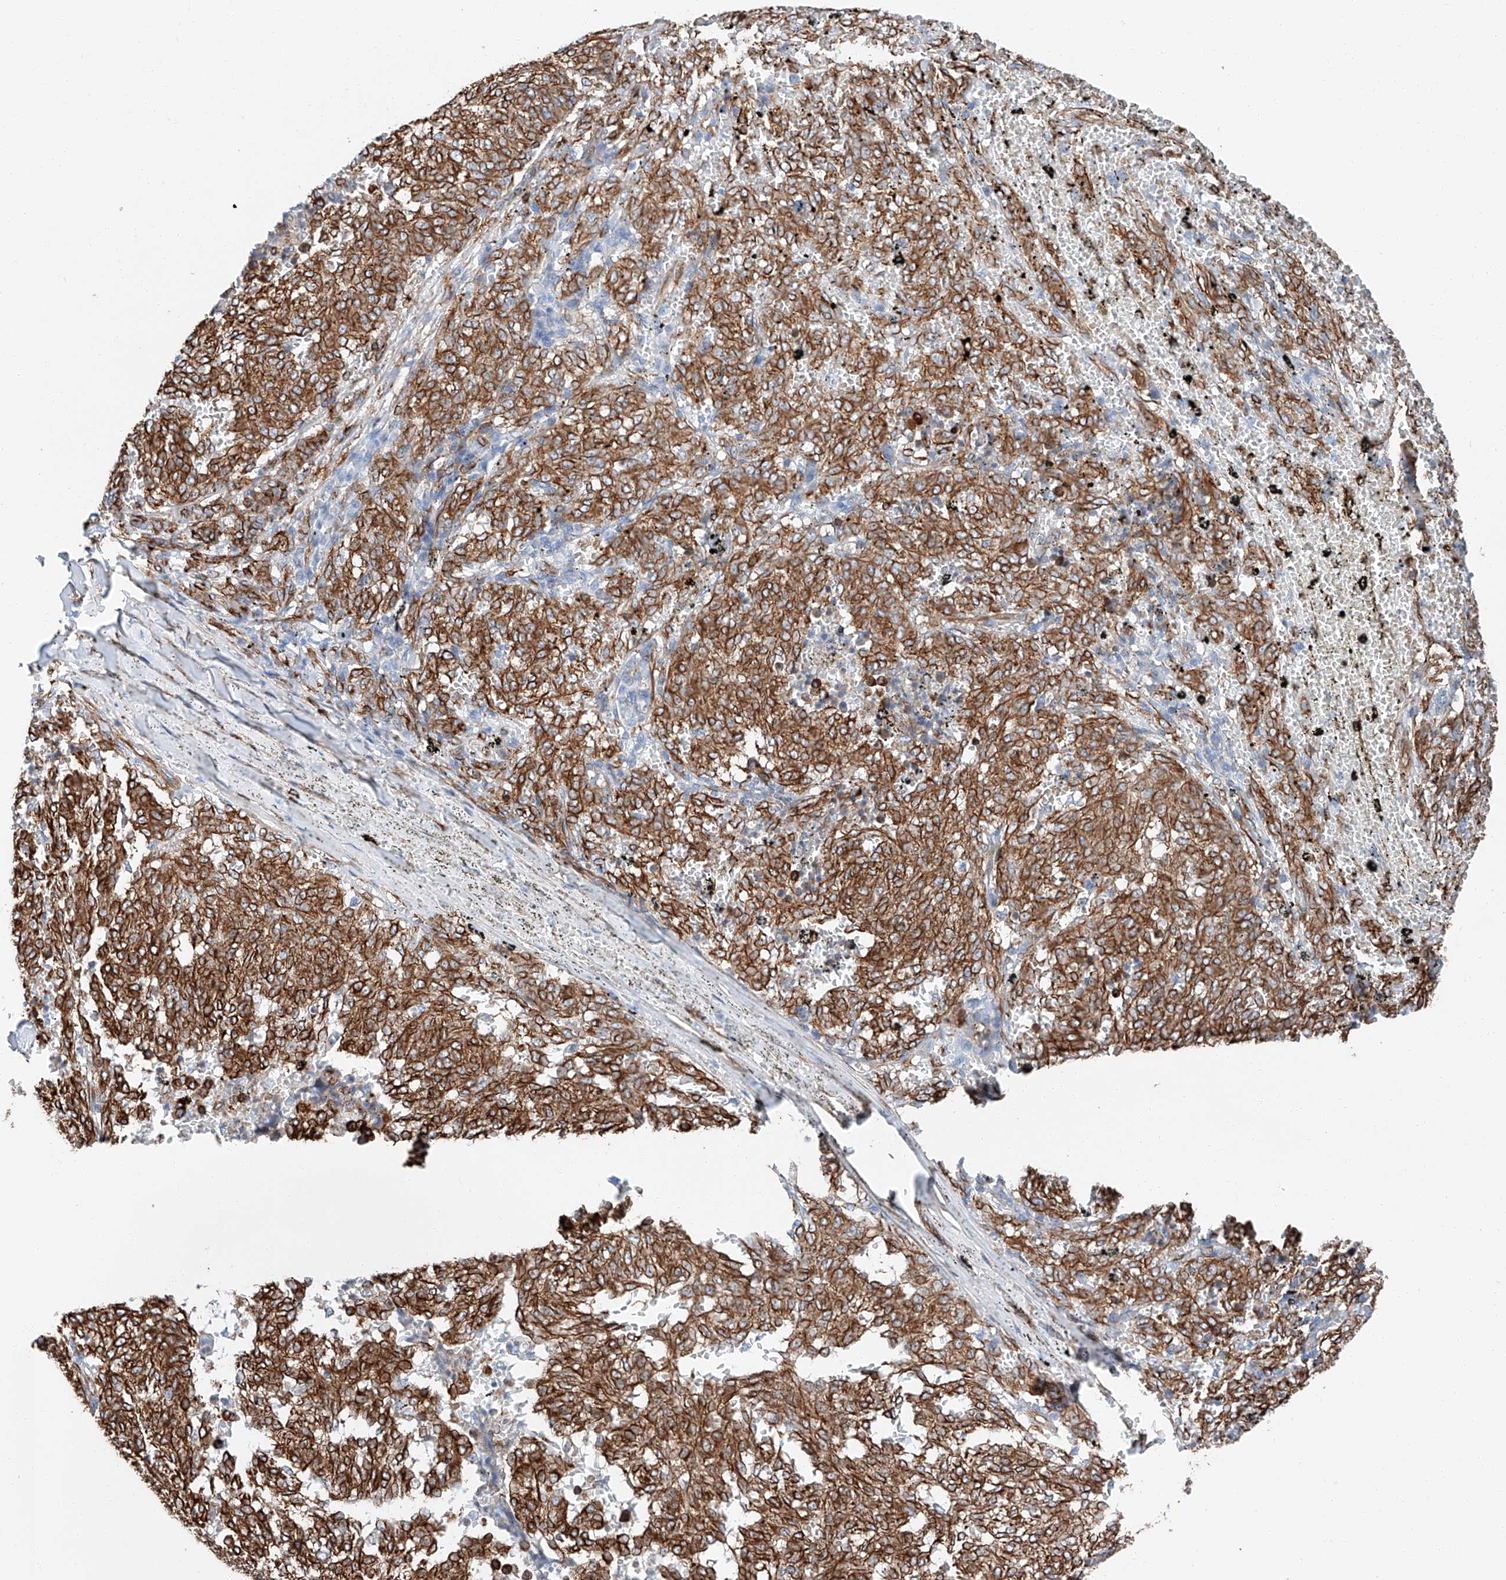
{"staining": {"intensity": "moderate", "quantity": ">75%", "location": "cytoplasmic/membranous"}, "tissue": "melanoma", "cell_type": "Tumor cells", "image_type": "cancer", "snomed": [{"axis": "morphology", "description": "Malignant melanoma, NOS"}, {"axis": "topography", "description": "Skin"}], "caption": "Immunohistochemical staining of melanoma reveals medium levels of moderate cytoplasmic/membranous protein positivity in approximately >75% of tumor cells. (brown staining indicates protein expression, while blue staining denotes nuclei).", "gene": "ZNF804A", "patient": {"sex": "female", "age": 72}}